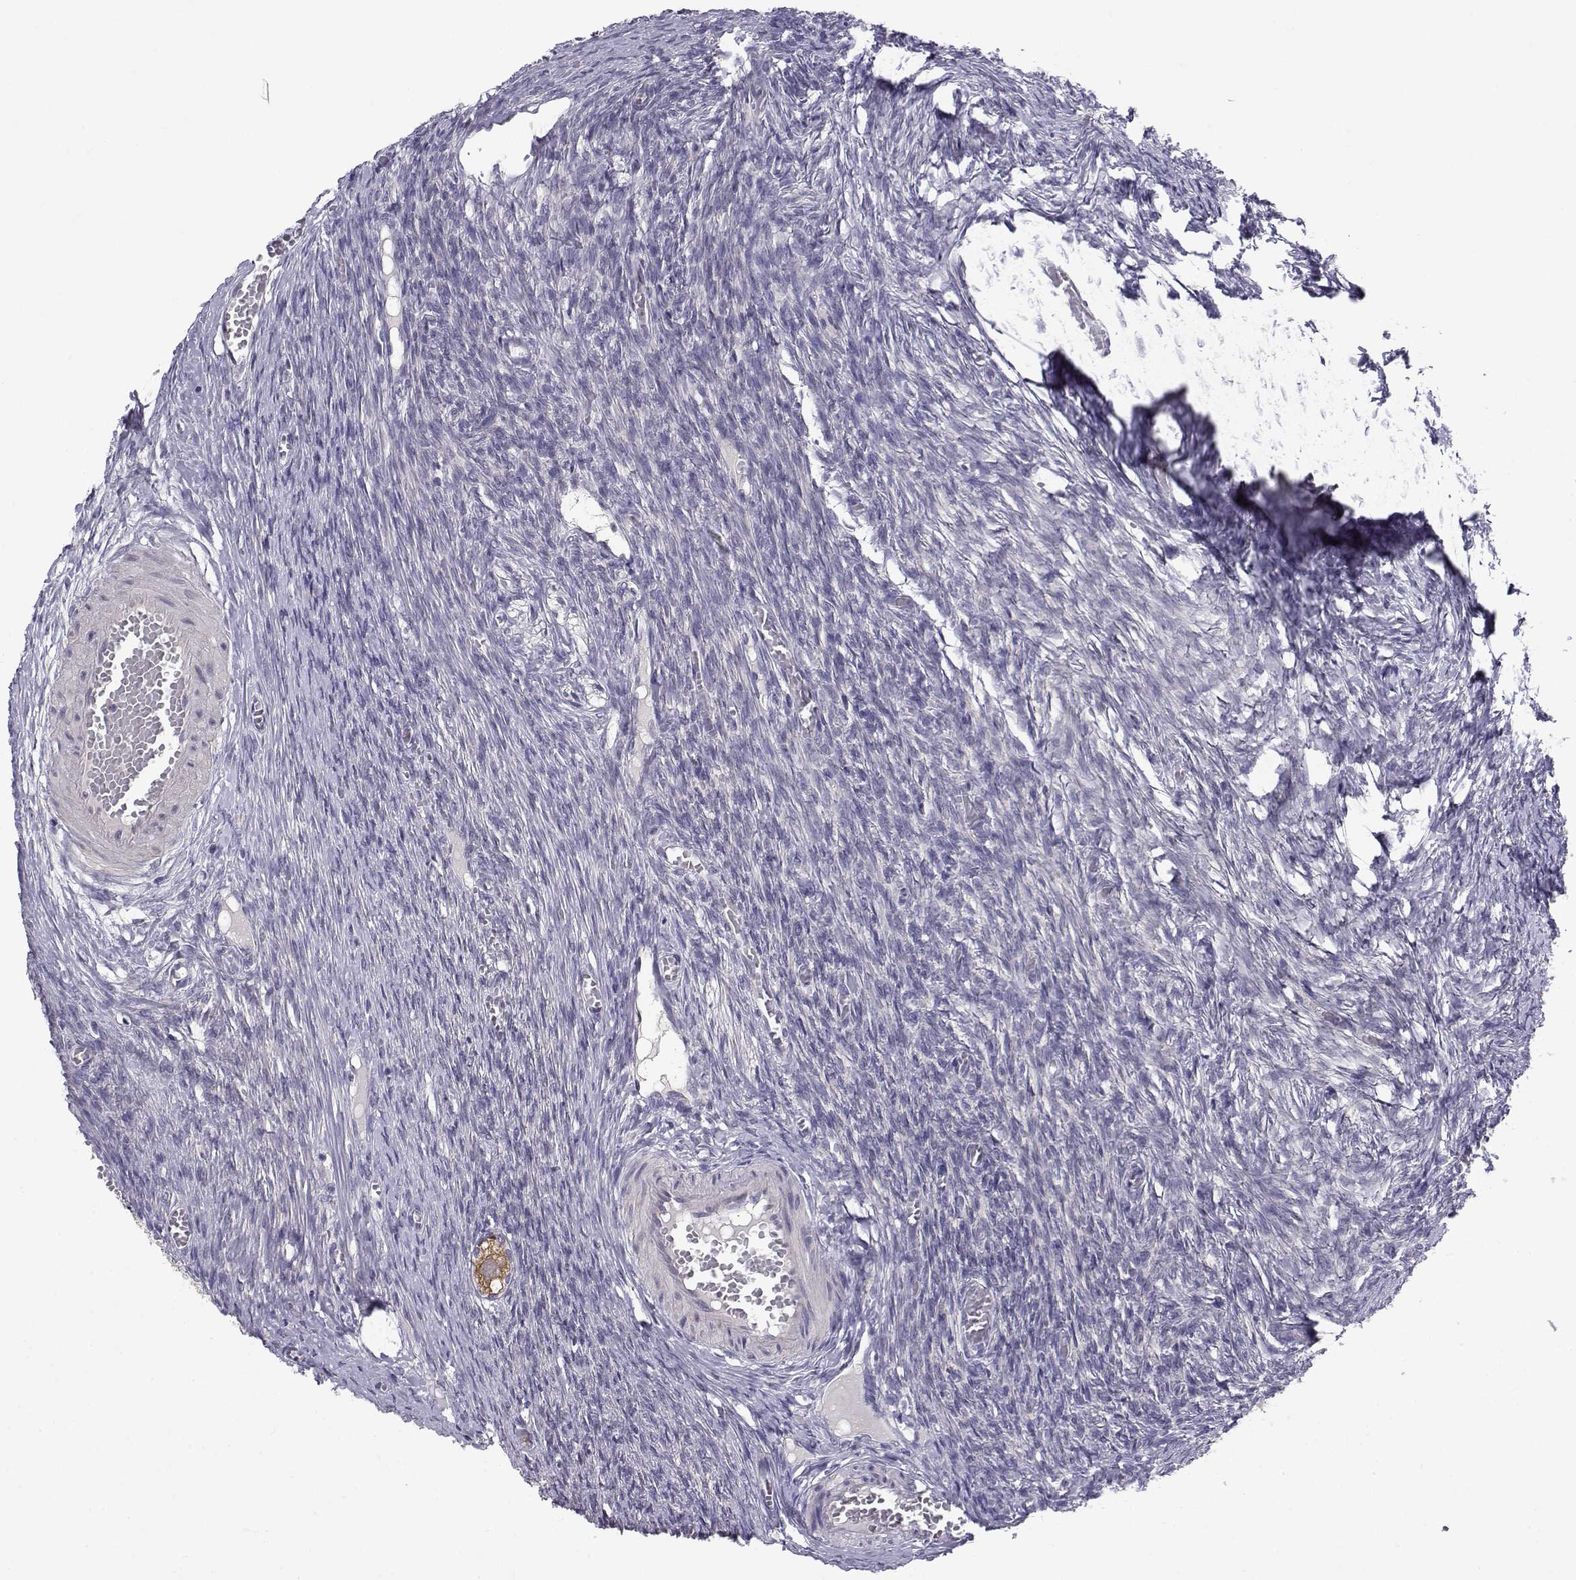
{"staining": {"intensity": "strong", "quantity": ">75%", "location": "cytoplasmic/membranous"}, "tissue": "ovary", "cell_type": "Follicle cells", "image_type": "normal", "snomed": [{"axis": "morphology", "description": "Normal tissue, NOS"}, {"axis": "topography", "description": "Ovary"}], "caption": "A high amount of strong cytoplasmic/membranous expression is appreciated in about >75% of follicle cells in benign ovary. (brown staining indicates protein expression, while blue staining denotes nuclei).", "gene": "PEX5L", "patient": {"sex": "female", "age": 27}}